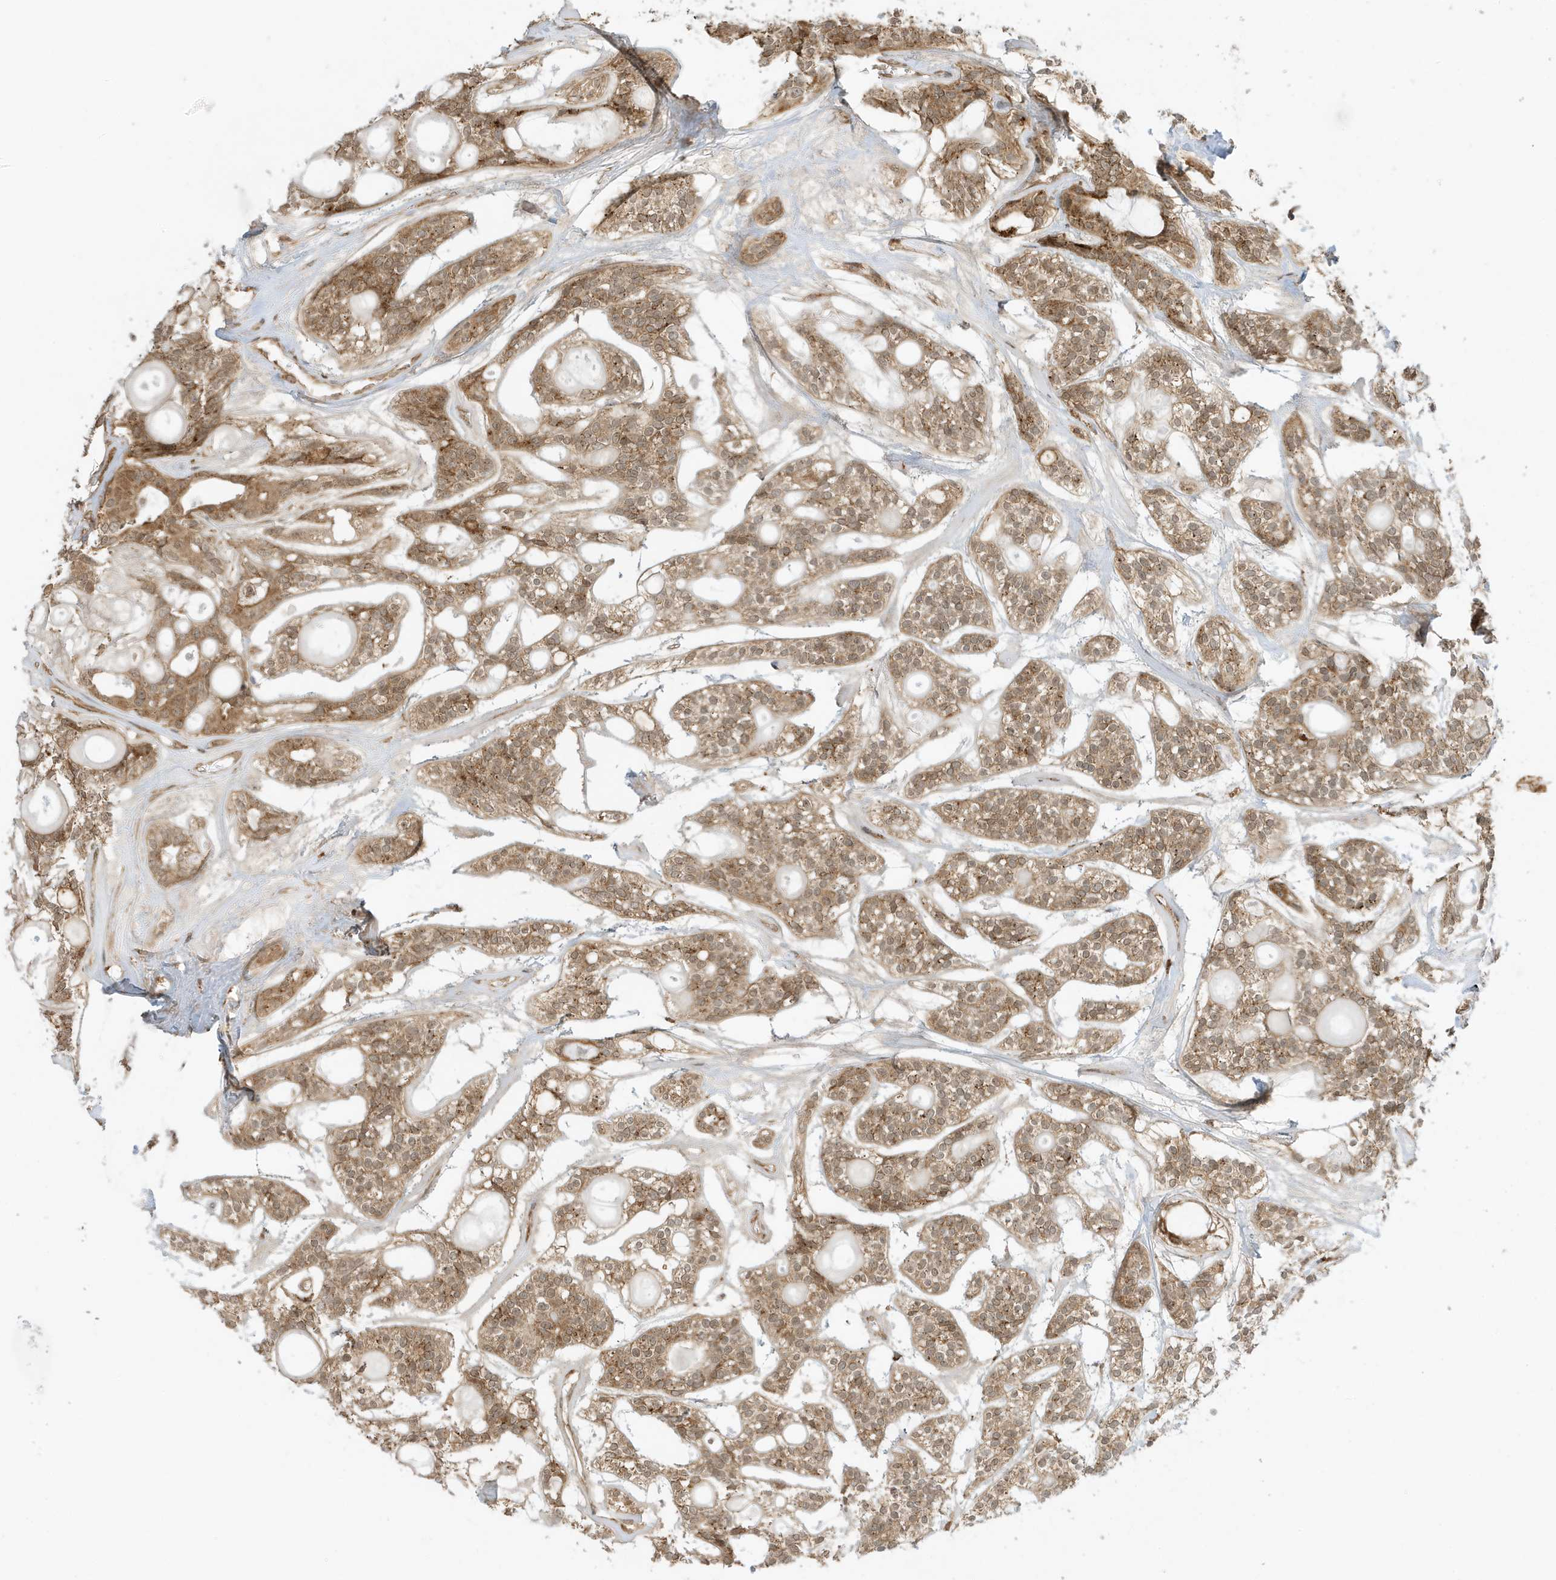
{"staining": {"intensity": "moderate", "quantity": ">75%", "location": "cytoplasmic/membranous"}, "tissue": "head and neck cancer", "cell_type": "Tumor cells", "image_type": "cancer", "snomed": [{"axis": "morphology", "description": "Adenocarcinoma, NOS"}, {"axis": "topography", "description": "Head-Neck"}], "caption": "This is an image of immunohistochemistry (IHC) staining of head and neck cancer, which shows moderate staining in the cytoplasmic/membranous of tumor cells.", "gene": "DHX36", "patient": {"sex": "male", "age": 66}}